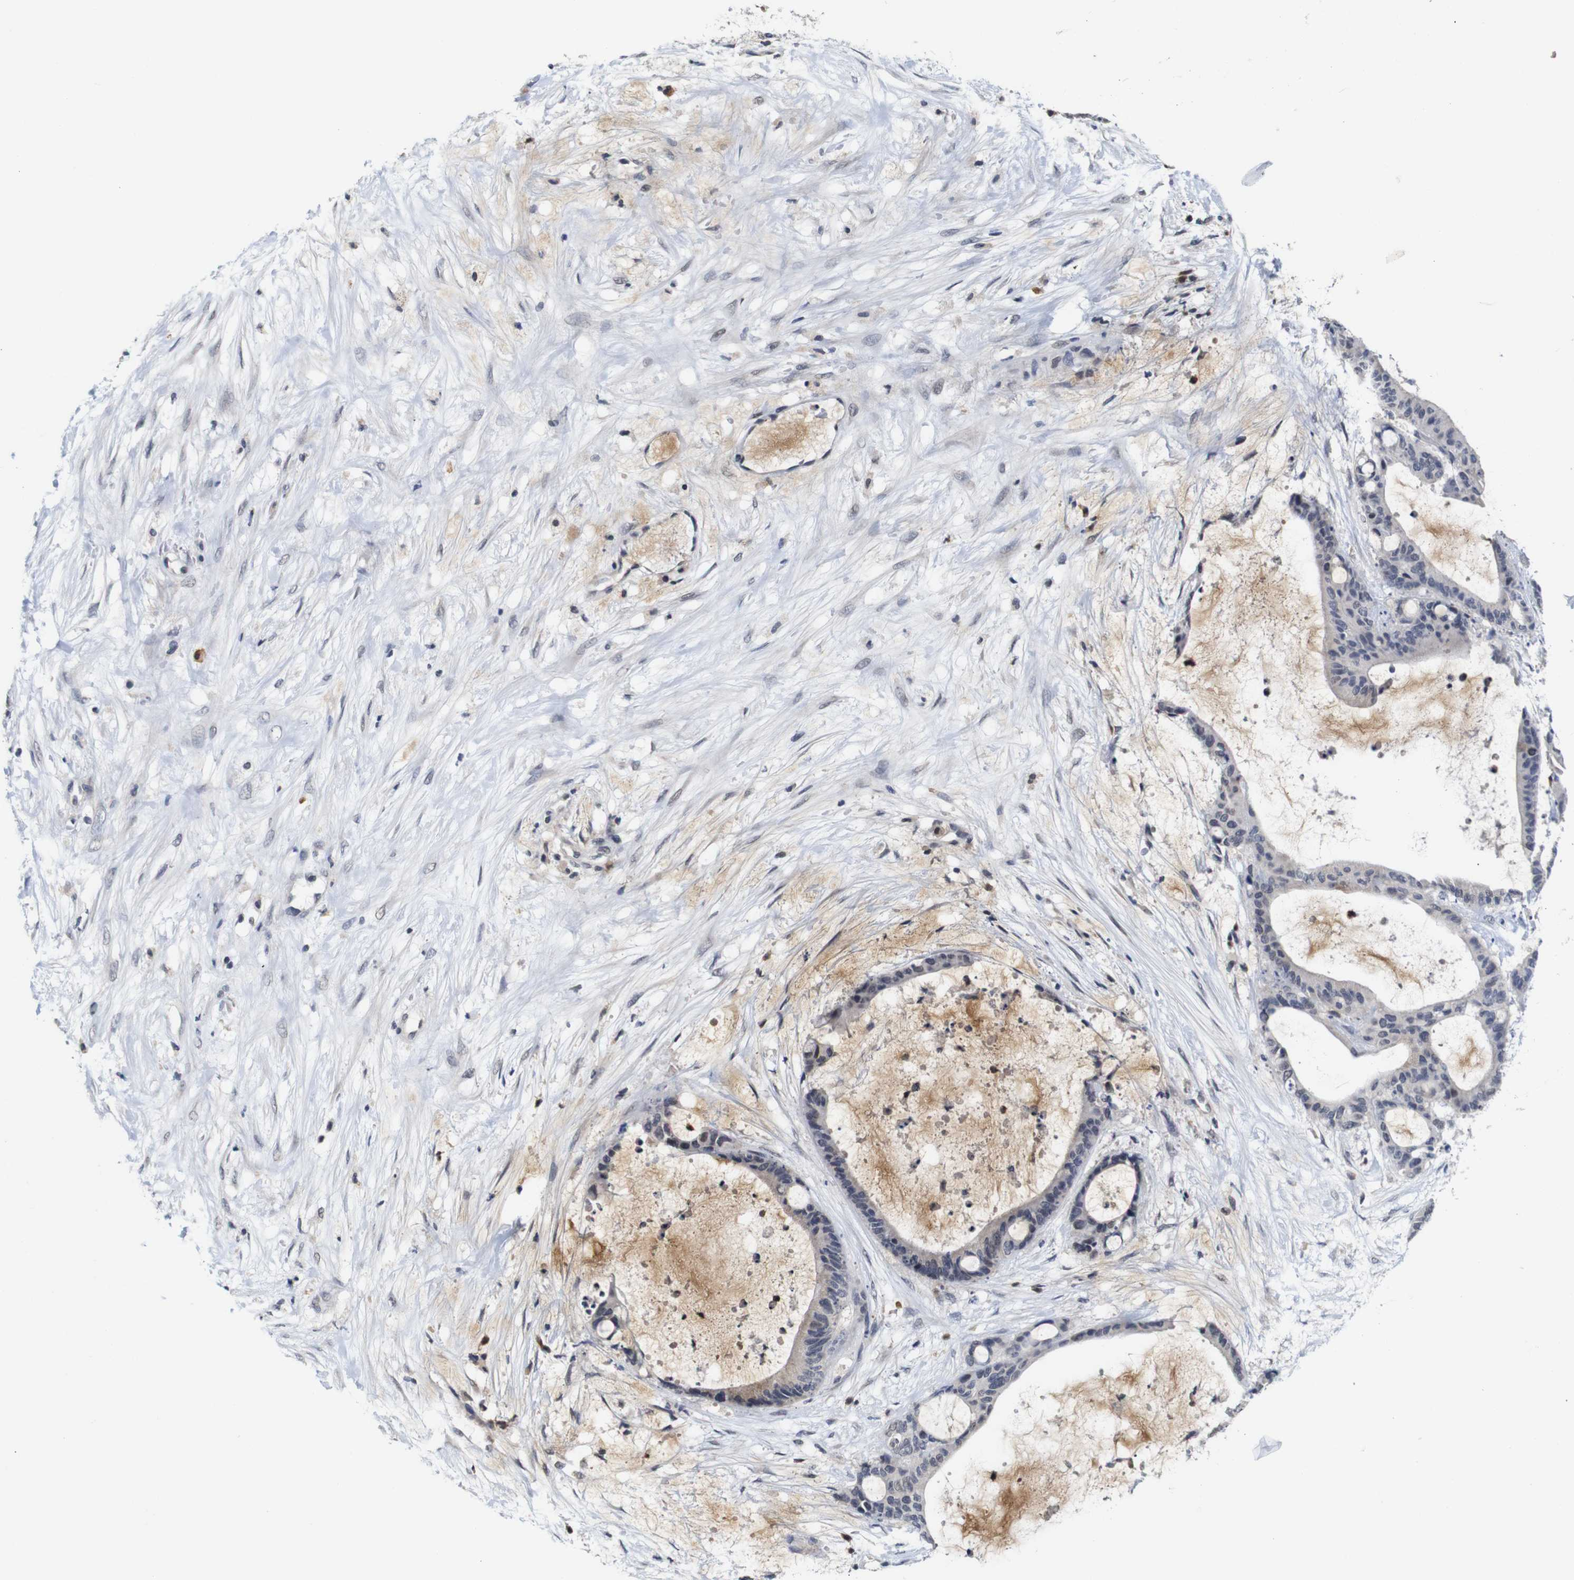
{"staining": {"intensity": "negative", "quantity": "none", "location": "none"}, "tissue": "liver cancer", "cell_type": "Tumor cells", "image_type": "cancer", "snomed": [{"axis": "morphology", "description": "Cholangiocarcinoma"}, {"axis": "topography", "description": "Liver"}], "caption": "Tumor cells show no significant protein staining in cholangiocarcinoma (liver). (DAB immunohistochemistry with hematoxylin counter stain).", "gene": "NTRK3", "patient": {"sex": "female", "age": 73}}